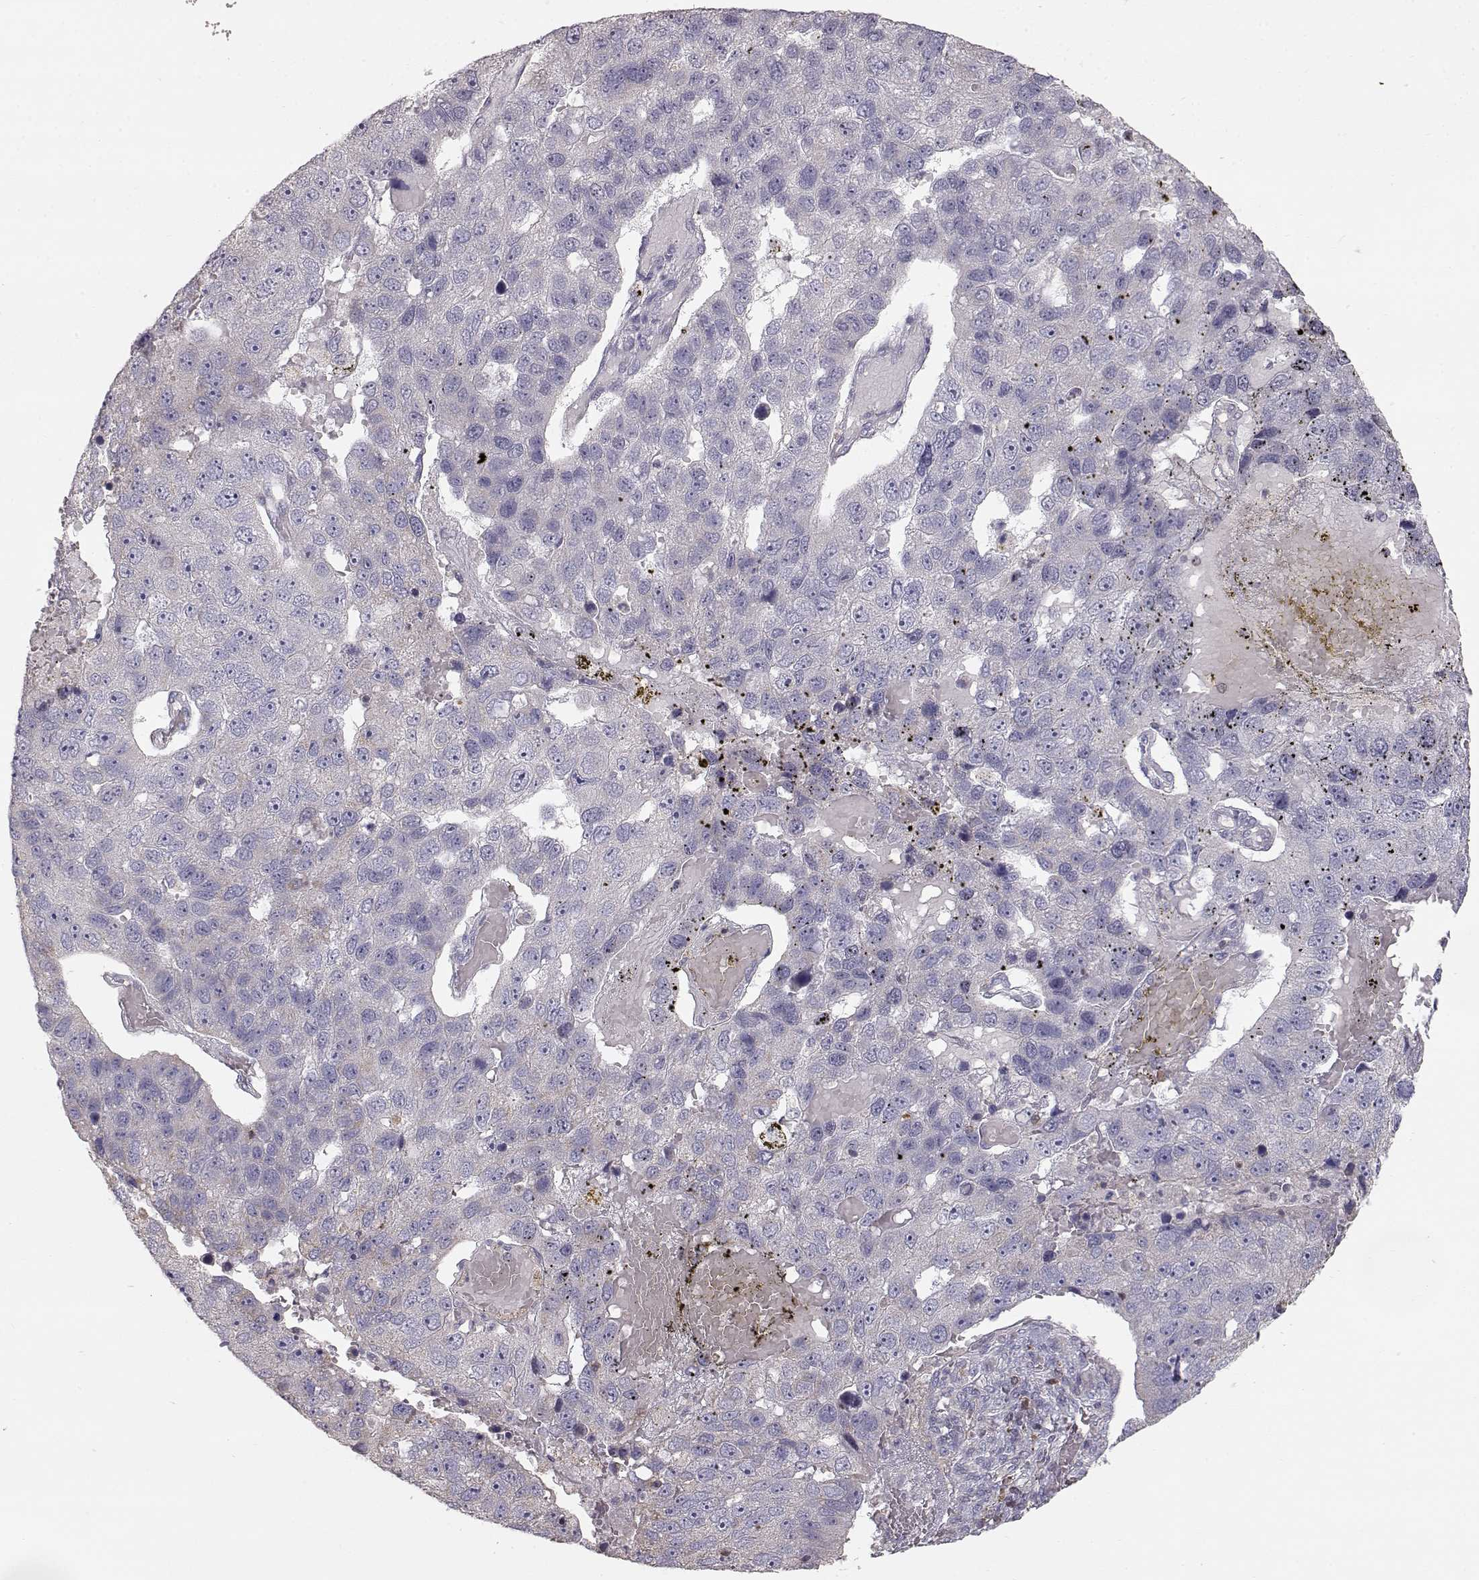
{"staining": {"intensity": "negative", "quantity": "none", "location": "none"}, "tissue": "pancreatic cancer", "cell_type": "Tumor cells", "image_type": "cancer", "snomed": [{"axis": "morphology", "description": "Adenocarcinoma, NOS"}, {"axis": "topography", "description": "Pancreas"}], "caption": "Tumor cells show no significant protein positivity in pancreatic cancer.", "gene": "GRAP2", "patient": {"sex": "female", "age": 61}}